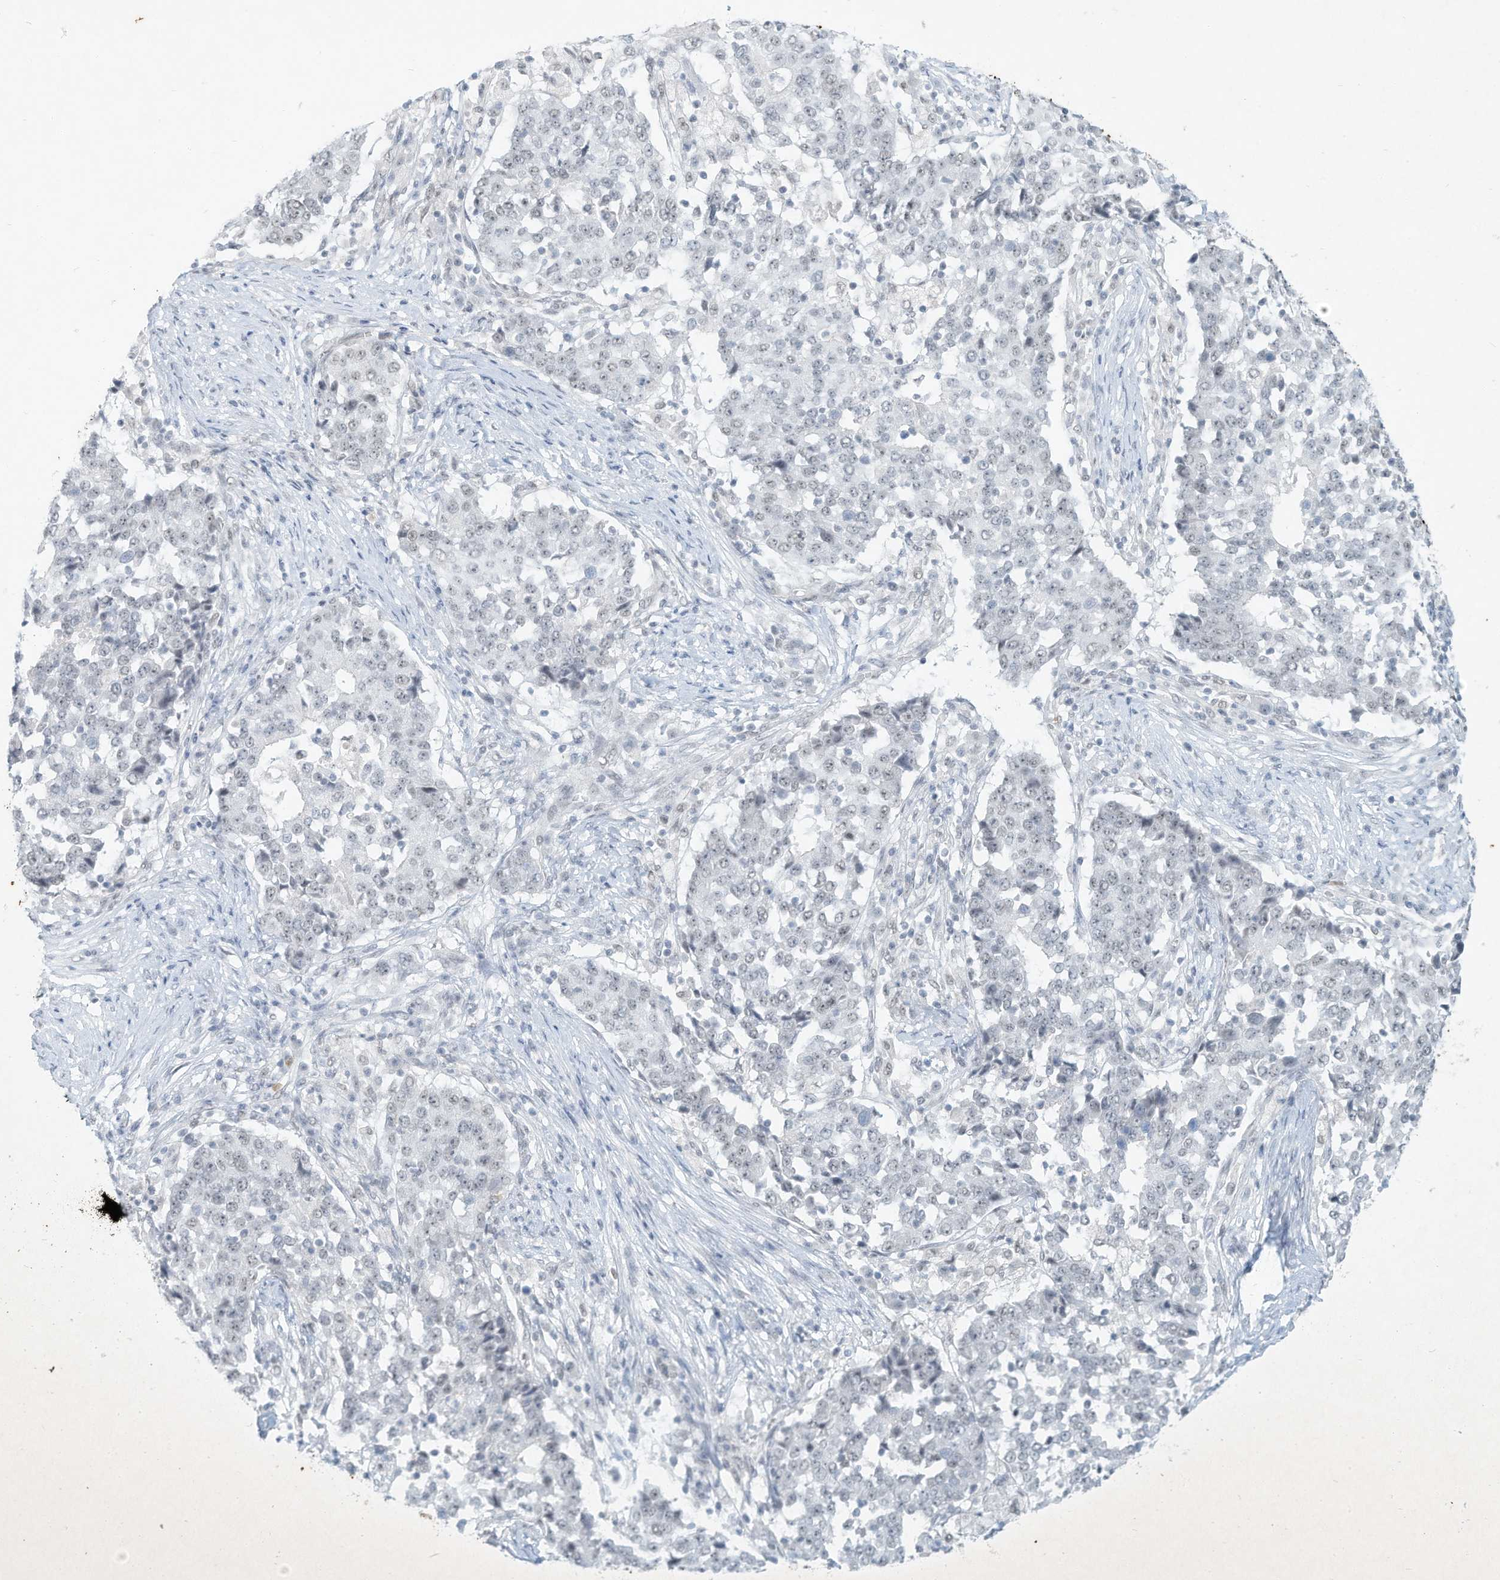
{"staining": {"intensity": "negative", "quantity": "none", "location": "none"}, "tissue": "stomach cancer", "cell_type": "Tumor cells", "image_type": "cancer", "snomed": [{"axis": "morphology", "description": "Adenocarcinoma, NOS"}, {"axis": "topography", "description": "Stomach"}], "caption": "Immunohistochemistry (IHC) of human stomach adenocarcinoma exhibits no positivity in tumor cells.", "gene": "PGC", "patient": {"sex": "male", "age": 59}}